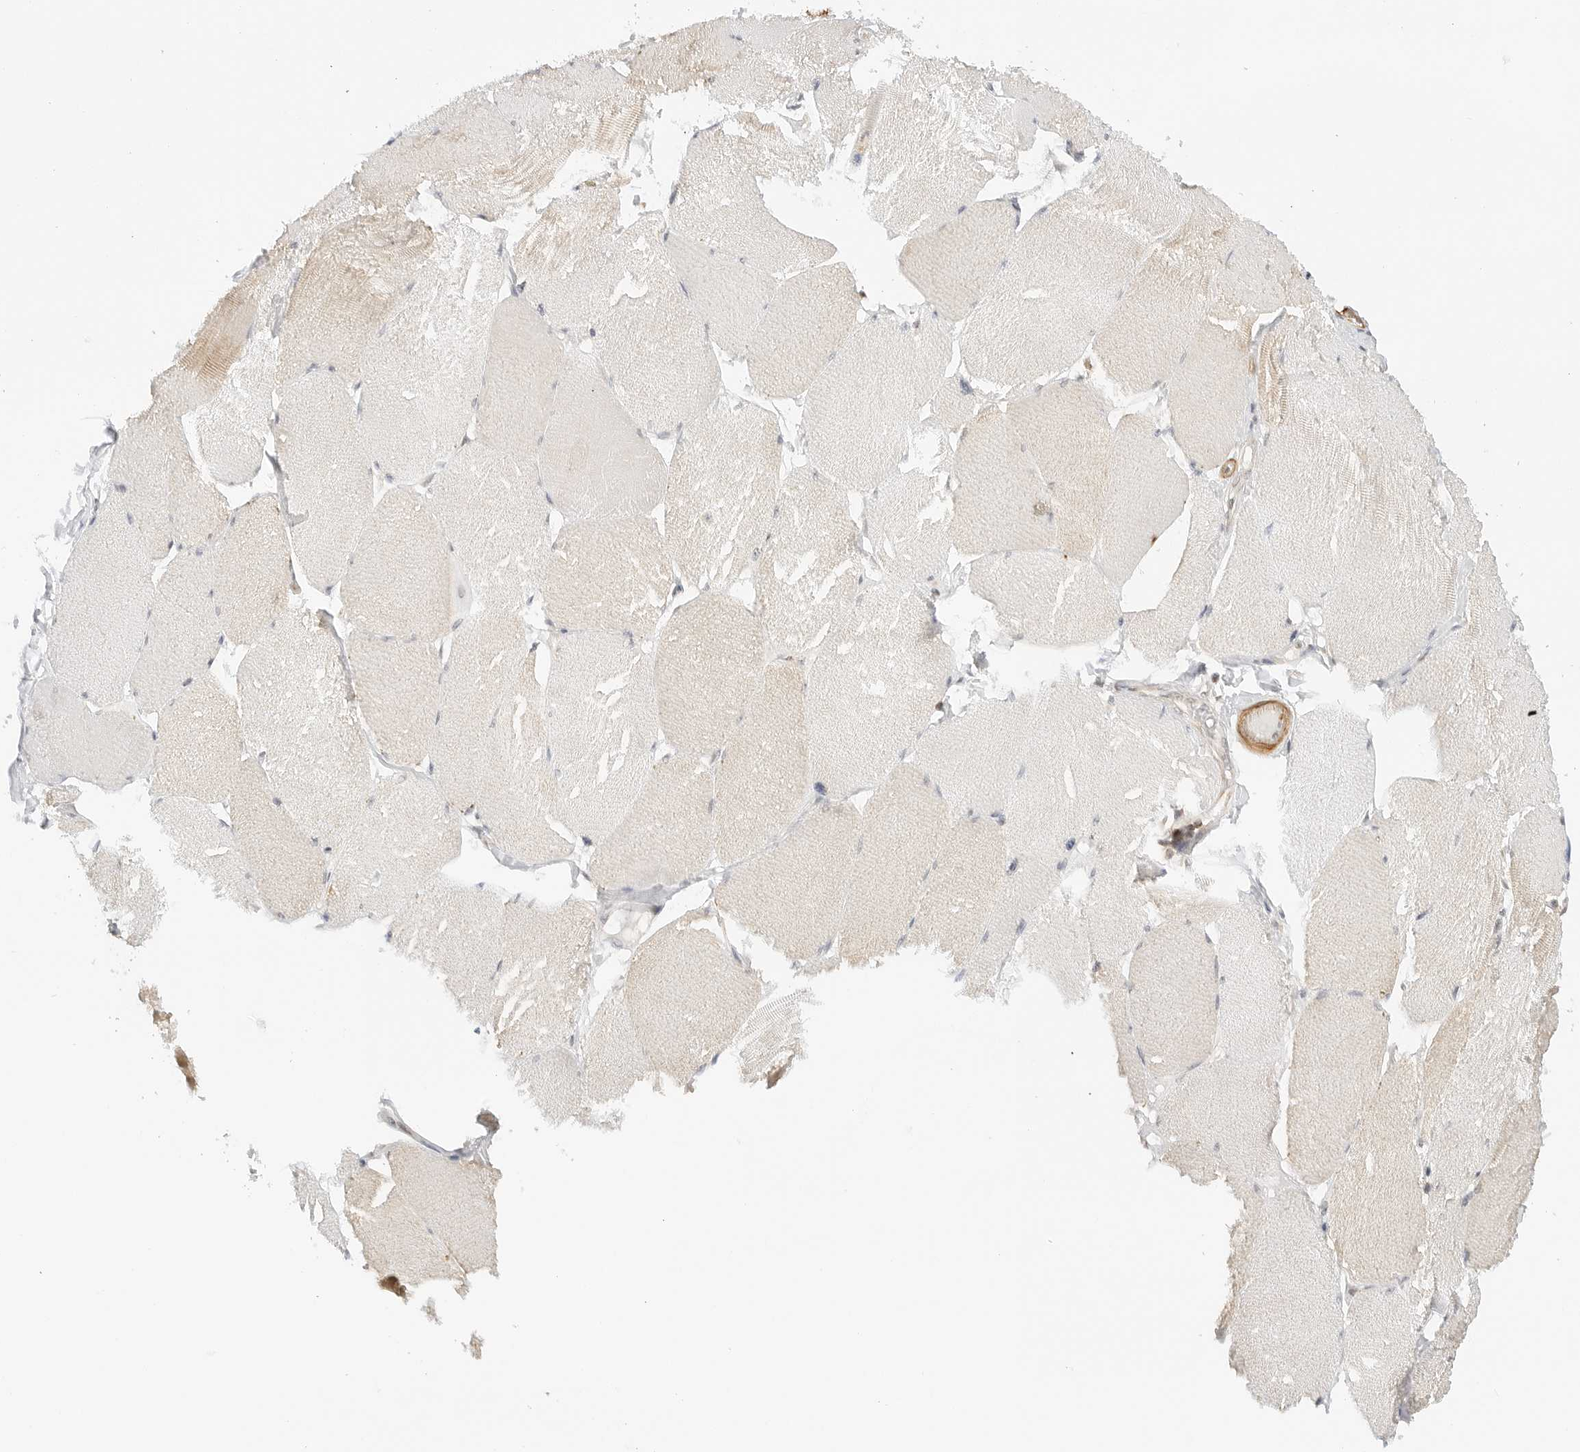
{"staining": {"intensity": "weak", "quantity": "<25%", "location": "cytoplasmic/membranous"}, "tissue": "skeletal muscle", "cell_type": "Myocytes", "image_type": "normal", "snomed": [{"axis": "morphology", "description": "Normal tissue, NOS"}, {"axis": "topography", "description": "Skin"}, {"axis": "topography", "description": "Skeletal muscle"}], "caption": "DAB immunohistochemical staining of benign skeletal muscle demonstrates no significant expression in myocytes.", "gene": "GORAB", "patient": {"sex": "male", "age": 83}}